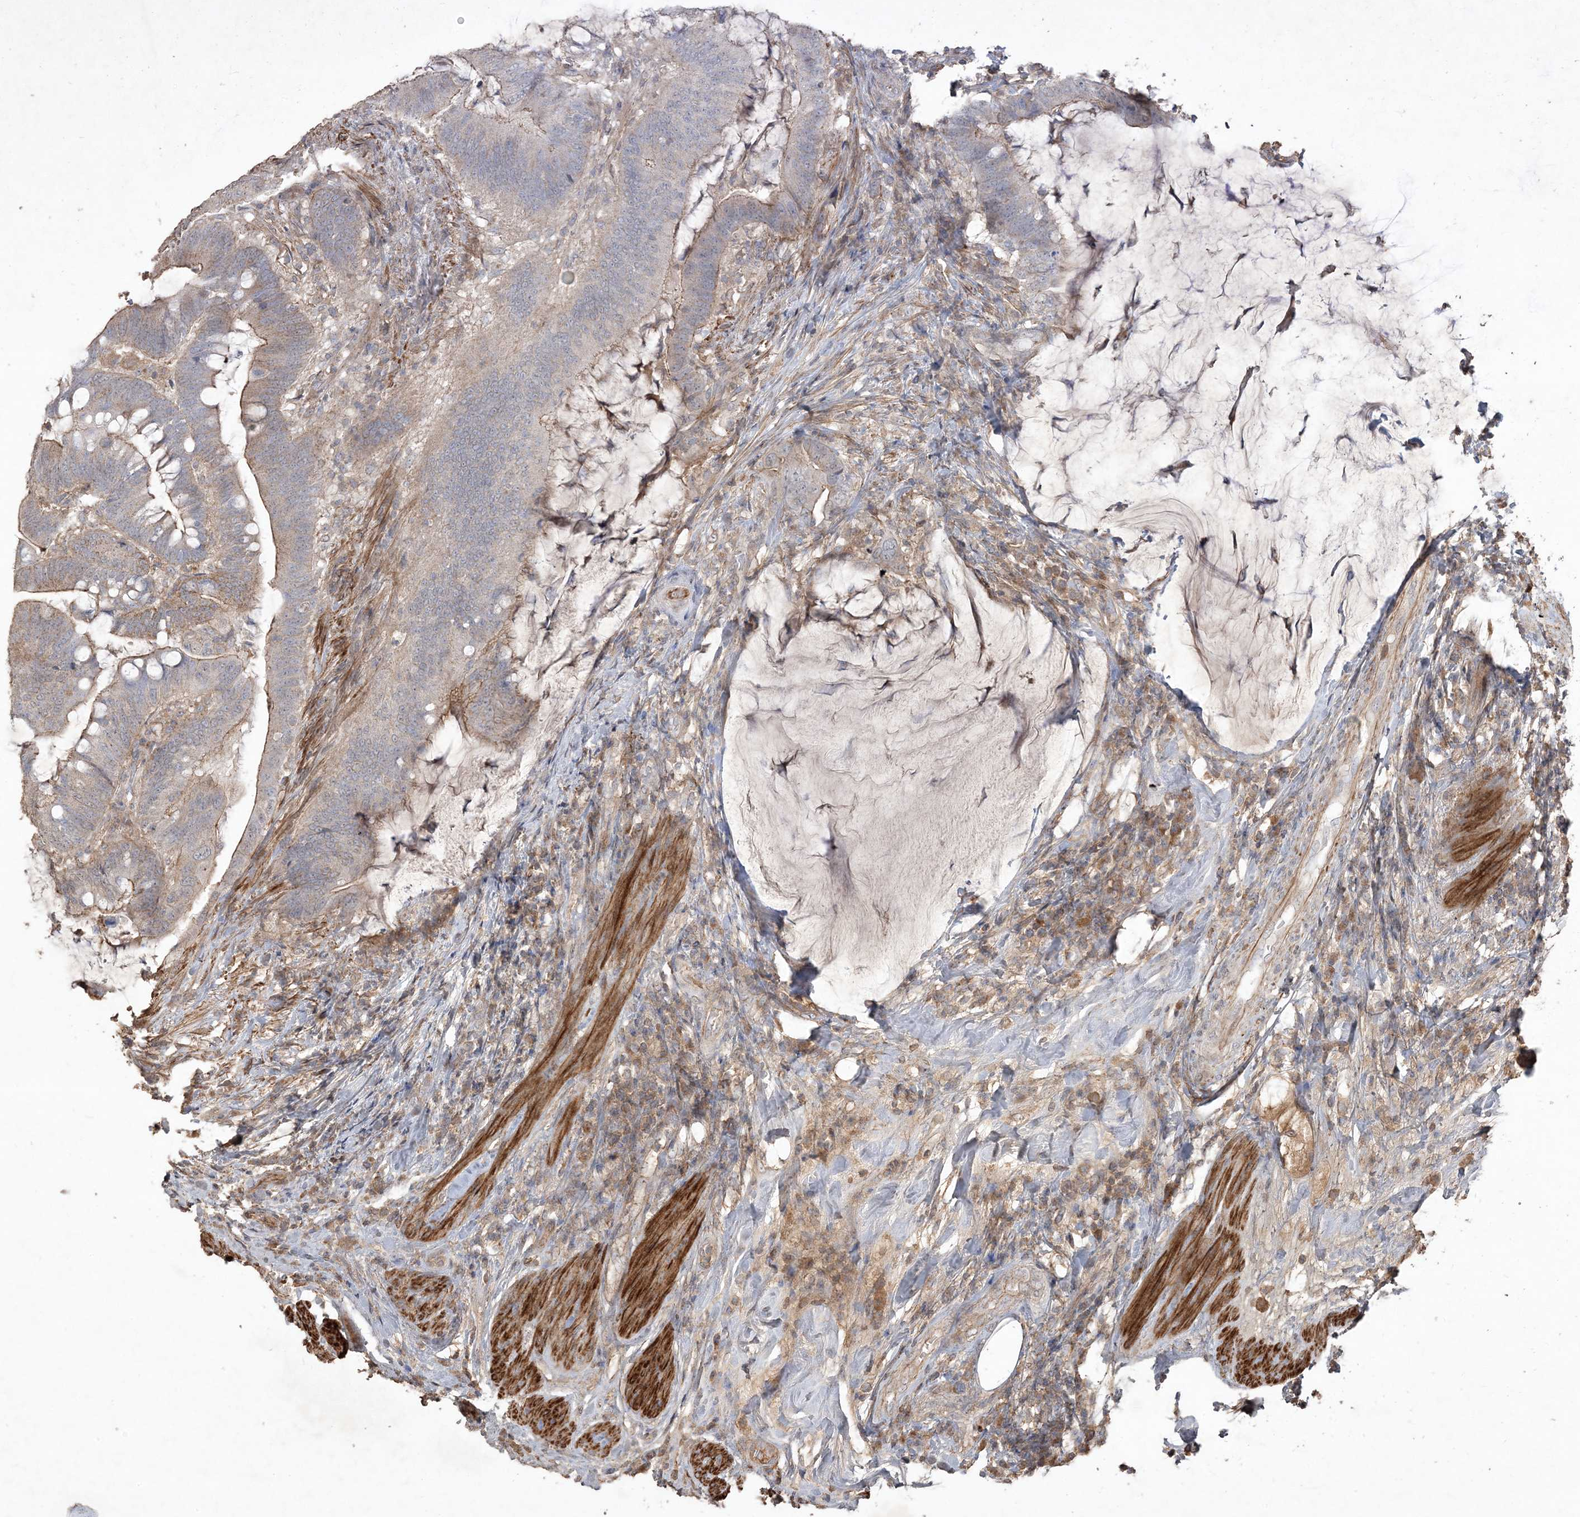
{"staining": {"intensity": "weak", "quantity": "25%-75%", "location": "cytoplasmic/membranous"}, "tissue": "colorectal cancer", "cell_type": "Tumor cells", "image_type": "cancer", "snomed": [{"axis": "morphology", "description": "Adenocarcinoma, NOS"}, {"axis": "topography", "description": "Colon"}], "caption": "Immunohistochemical staining of colorectal cancer reveals low levels of weak cytoplasmic/membranous protein expression in approximately 25%-75% of tumor cells. Using DAB (3,3'-diaminobenzidine) (brown) and hematoxylin (blue) stains, captured at high magnification using brightfield microscopy.", "gene": "PRRT3", "patient": {"sex": "female", "age": 66}}